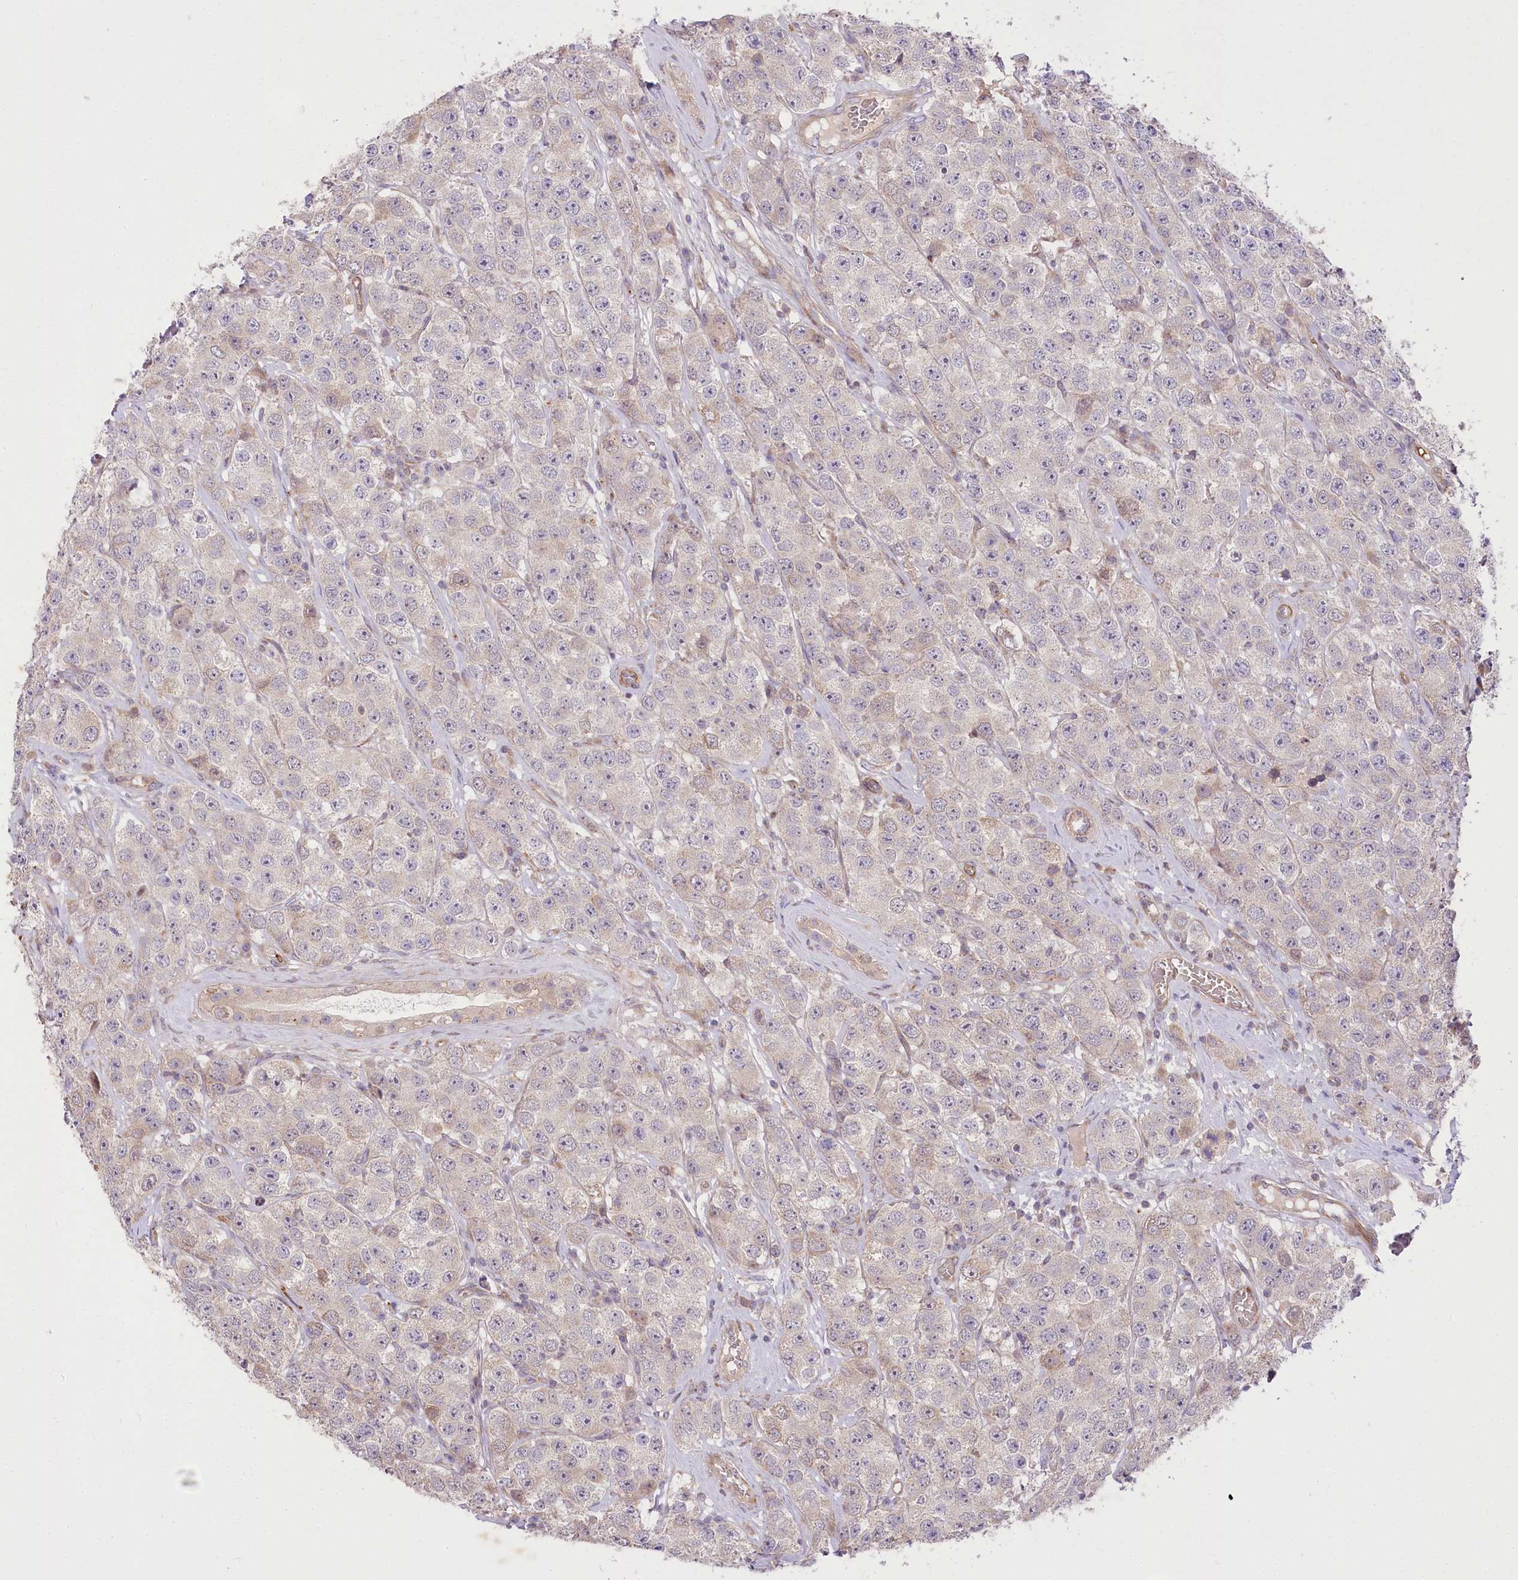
{"staining": {"intensity": "negative", "quantity": "none", "location": "none"}, "tissue": "testis cancer", "cell_type": "Tumor cells", "image_type": "cancer", "snomed": [{"axis": "morphology", "description": "Seminoma, NOS"}, {"axis": "topography", "description": "Testis"}], "caption": "A high-resolution micrograph shows immunohistochemistry staining of seminoma (testis), which demonstrates no significant staining in tumor cells.", "gene": "TRUB1", "patient": {"sex": "male", "age": 28}}